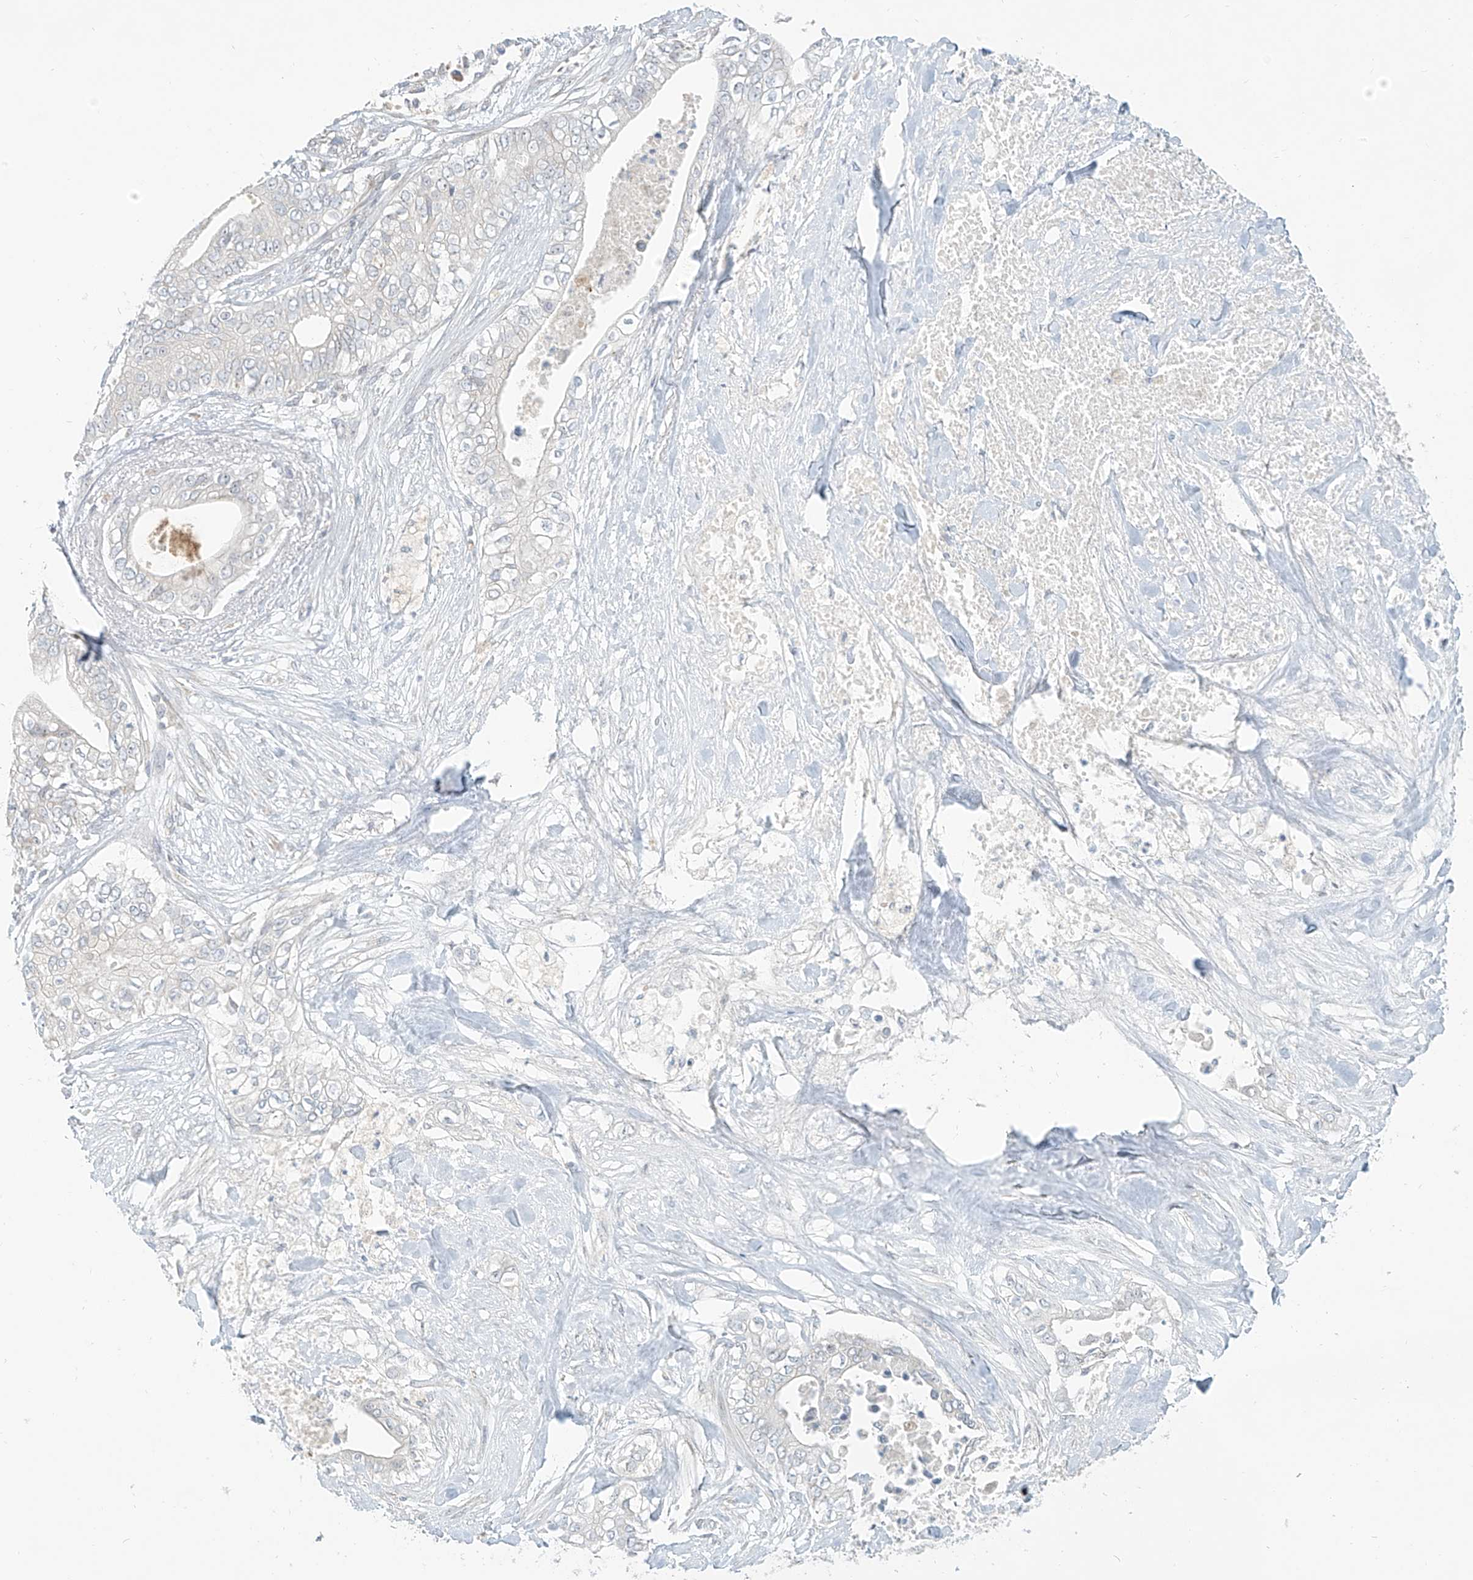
{"staining": {"intensity": "negative", "quantity": "none", "location": "none"}, "tissue": "pancreatic cancer", "cell_type": "Tumor cells", "image_type": "cancer", "snomed": [{"axis": "morphology", "description": "Adenocarcinoma, NOS"}, {"axis": "topography", "description": "Pancreas"}], "caption": "High magnification brightfield microscopy of adenocarcinoma (pancreatic) stained with DAB (3,3'-diaminobenzidine) (brown) and counterstained with hematoxylin (blue): tumor cells show no significant expression. The staining was performed using DAB (3,3'-diaminobenzidine) to visualize the protein expression in brown, while the nuclei were stained in blue with hematoxylin (Magnification: 20x).", "gene": "C2orf42", "patient": {"sex": "female", "age": 78}}